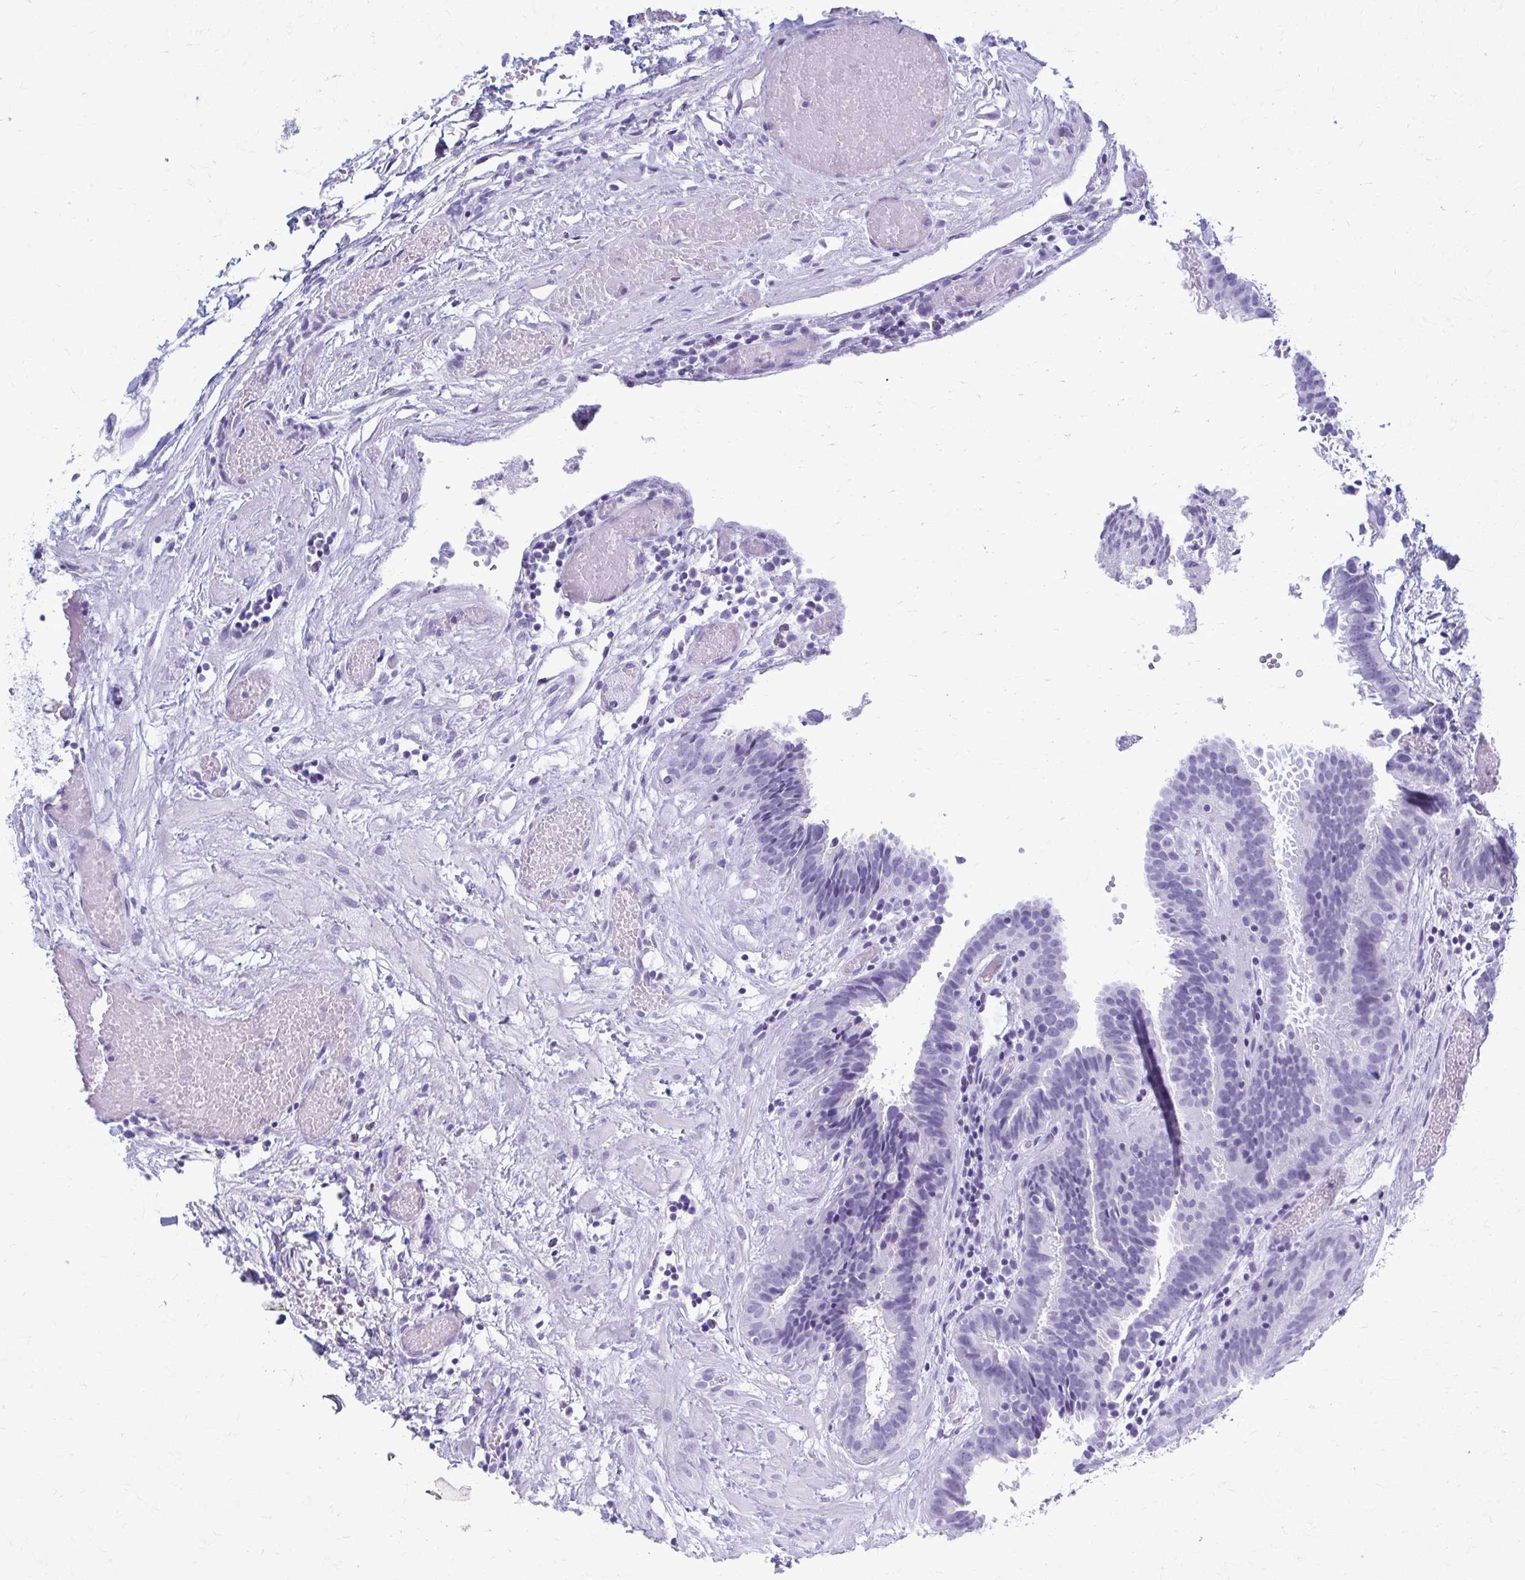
{"staining": {"intensity": "negative", "quantity": "none", "location": "none"}, "tissue": "fallopian tube", "cell_type": "Glandular cells", "image_type": "normal", "snomed": [{"axis": "morphology", "description": "Normal tissue, NOS"}, {"axis": "topography", "description": "Fallopian tube"}], "caption": "The photomicrograph shows no staining of glandular cells in unremarkable fallopian tube. Nuclei are stained in blue.", "gene": "CELF5", "patient": {"sex": "female", "age": 37}}